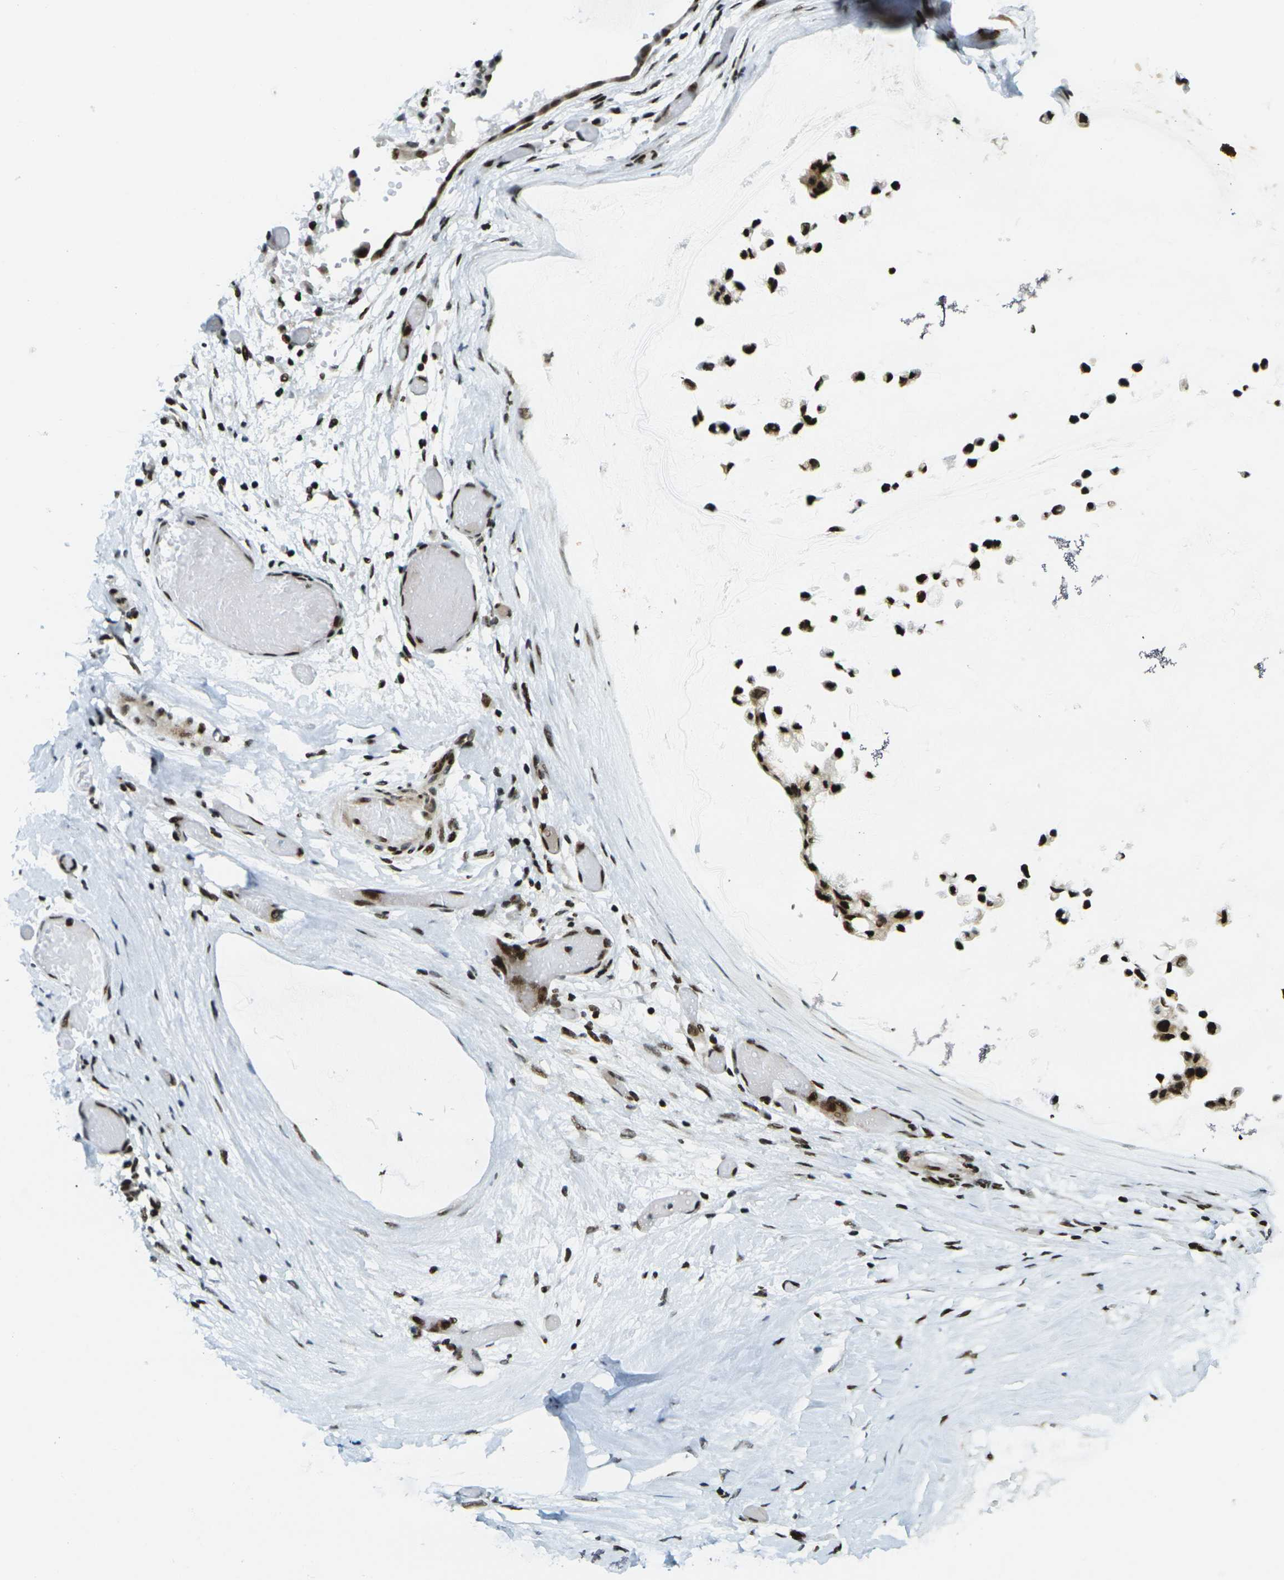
{"staining": {"intensity": "moderate", "quantity": ">75%", "location": "nuclear"}, "tissue": "ovarian cancer", "cell_type": "Tumor cells", "image_type": "cancer", "snomed": [{"axis": "morphology", "description": "Cystadenocarcinoma, mucinous, NOS"}, {"axis": "topography", "description": "Ovary"}], "caption": "Immunohistochemistry (IHC) (DAB (3,3'-diaminobenzidine)) staining of human mucinous cystadenocarcinoma (ovarian) displays moderate nuclear protein staining in approximately >75% of tumor cells.", "gene": "H3-3A", "patient": {"sex": "female", "age": 39}}